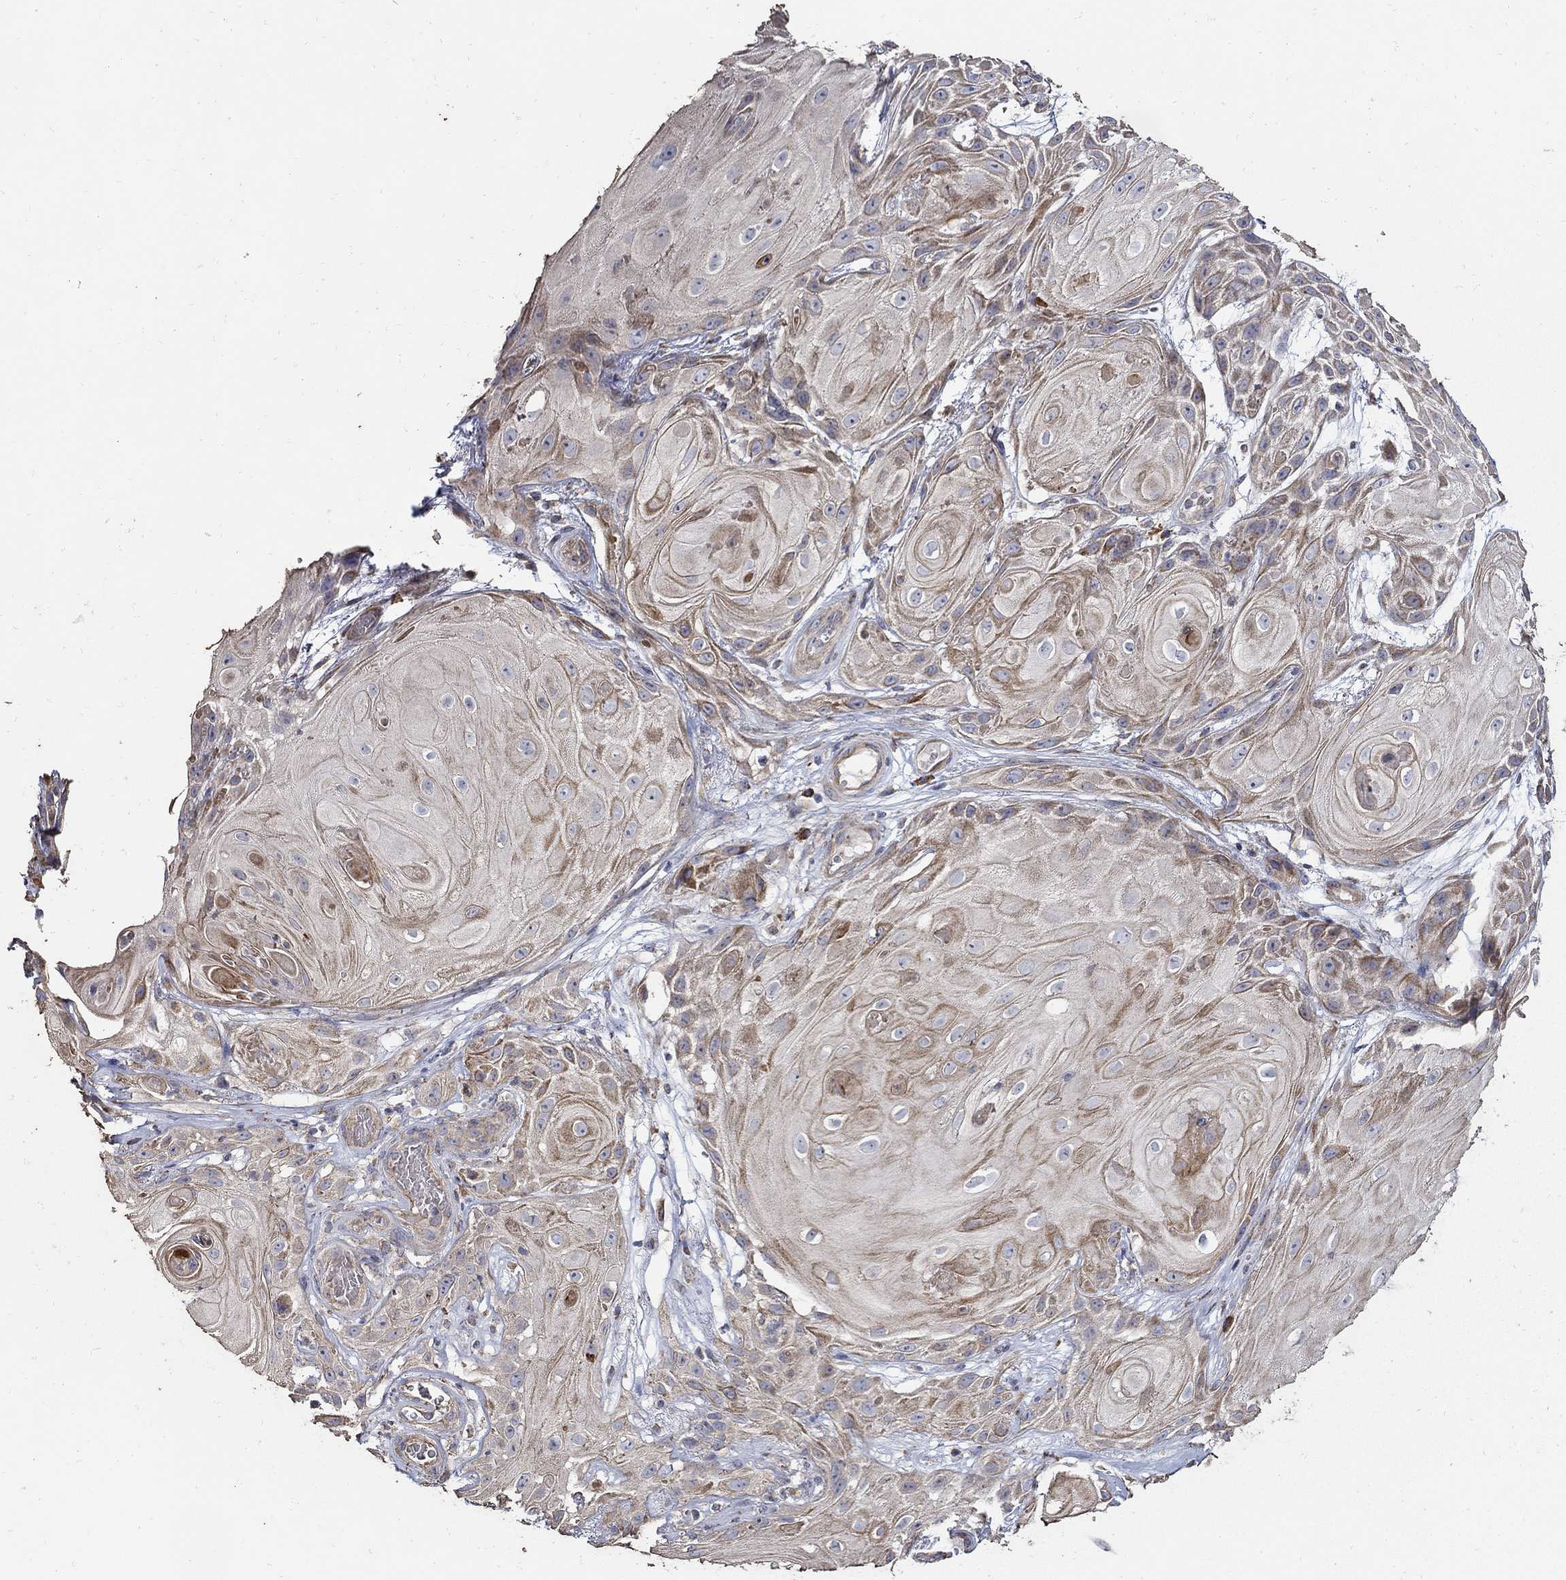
{"staining": {"intensity": "moderate", "quantity": "25%-75%", "location": "cytoplasmic/membranous"}, "tissue": "skin cancer", "cell_type": "Tumor cells", "image_type": "cancer", "snomed": [{"axis": "morphology", "description": "Squamous cell carcinoma, NOS"}, {"axis": "topography", "description": "Skin"}], "caption": "Immunohistochemical staining of human skin cancer (squamous cell carcinoma) demonstrates medium levels of moderate cytoplasmic/membranous expression in about 25%-75% of tumor cells.", "gene": "EMILIN3", "patient": {"sex": "male", "age": 62}}